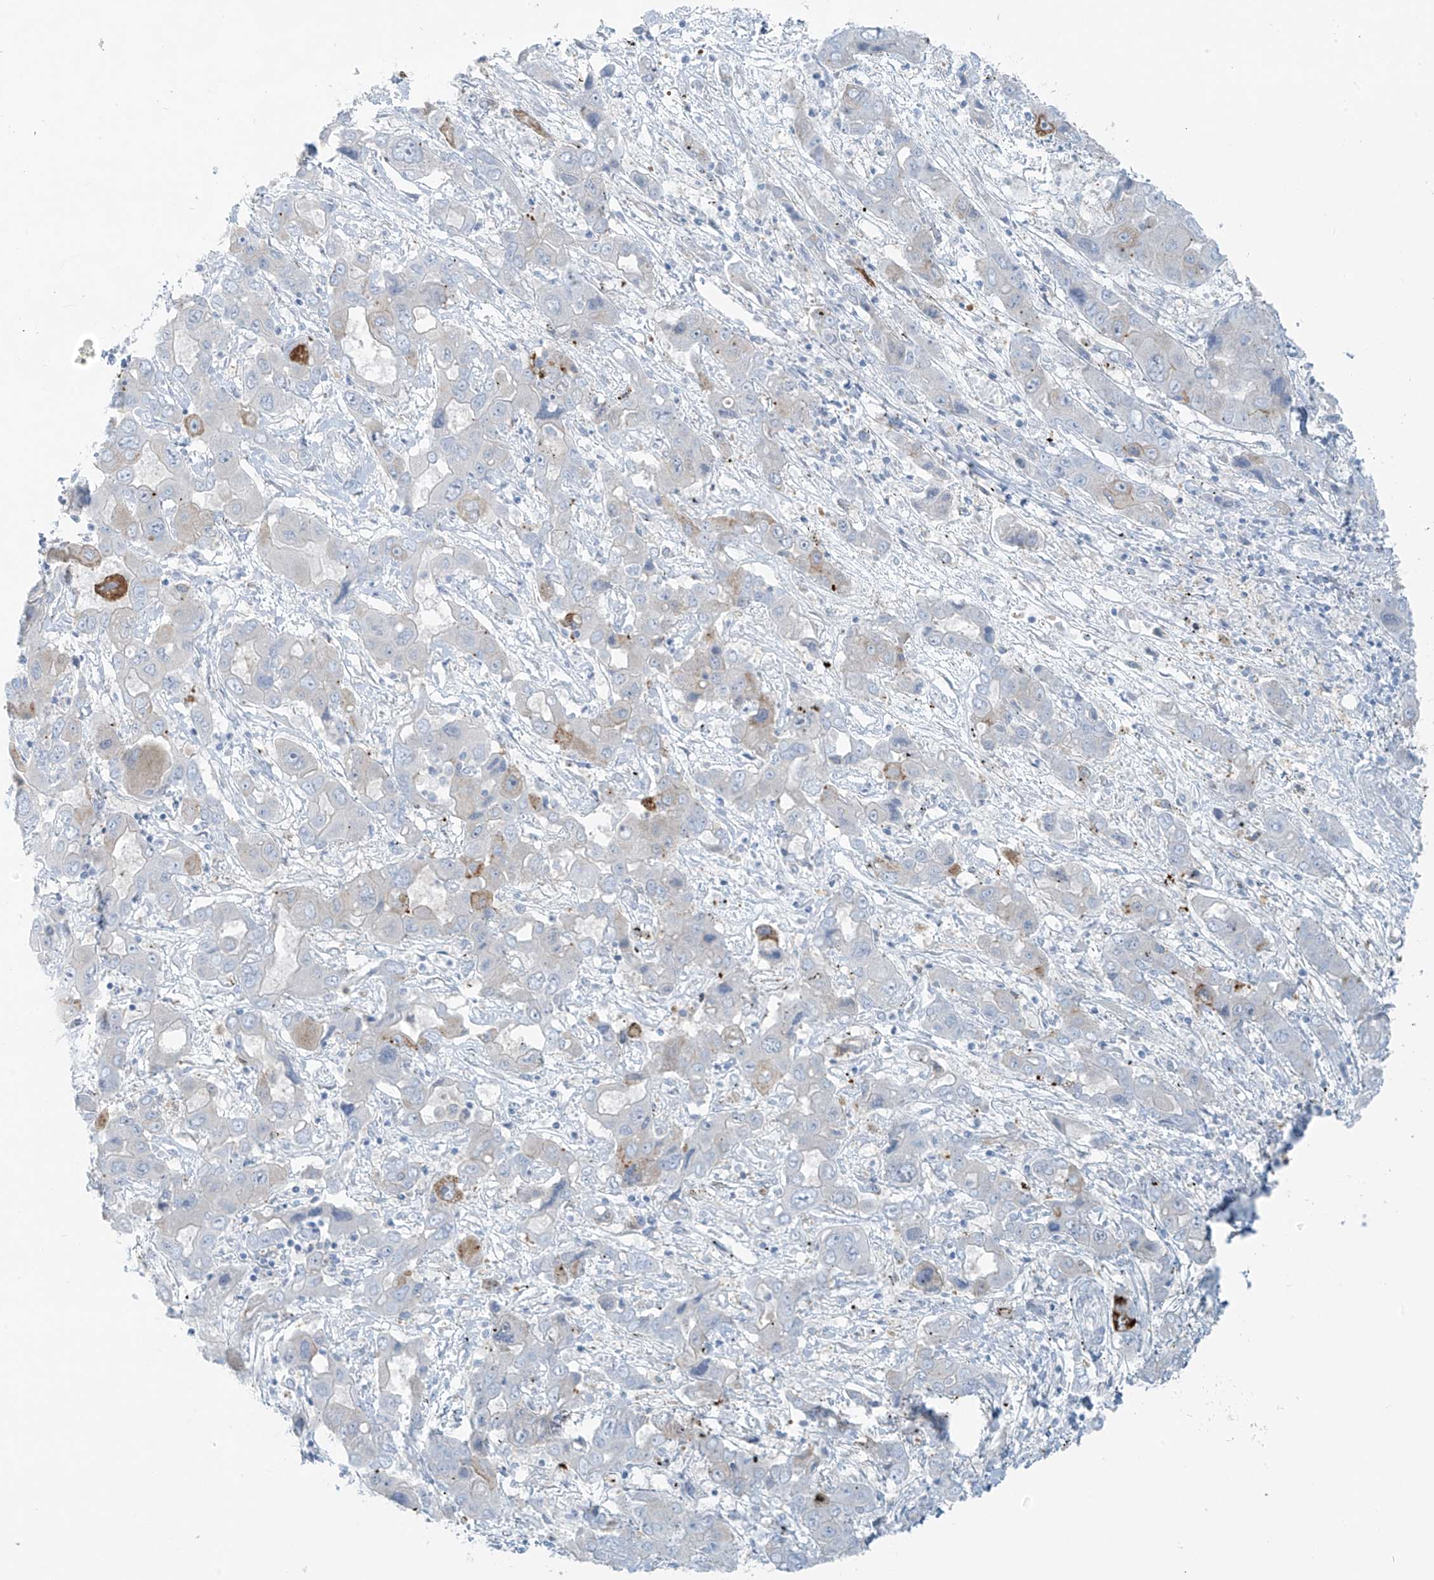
{"staining": {"intensity": "moderate", "quantity": "<25%", "location": "cytoplasmic/membranous"}, "tissue": "liver cancer", "cell_type": "Tumor cells", "image_type": "cancer", "snomed": [{"axis": "morphology", "description": "Cholangiocarcinoma"}, {"axis": "topography", "description": "Liver"}], "caption": "Liver cholangiocarcinoma tissue demonstrates moderate cytoplasmic/membranous positivity in approximately <25% of tumor cells", "gene": "SLC25A43", "patient": {"sex": "male", "age": 67}}